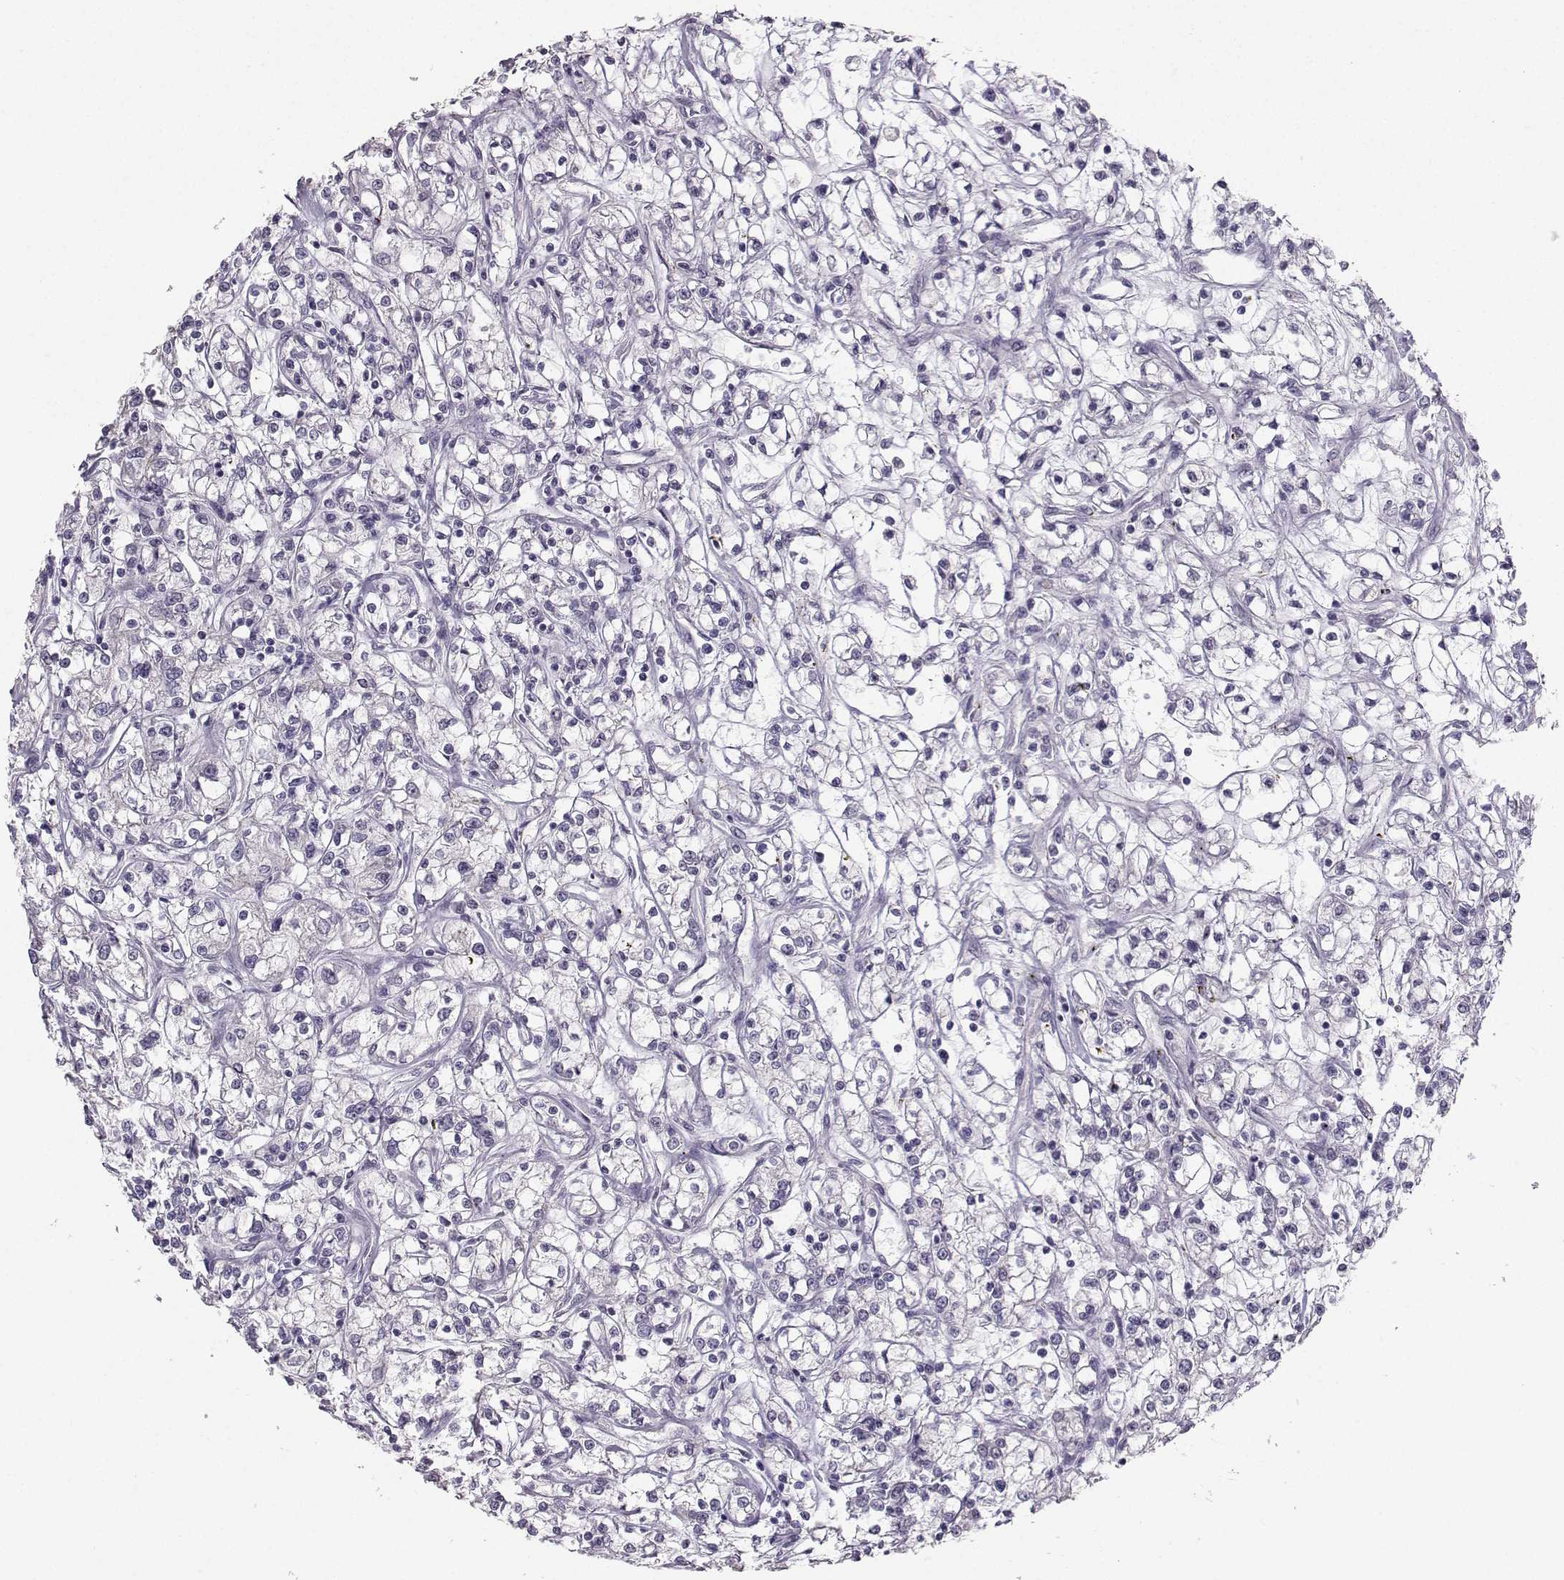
{"staining": {"intensity": "negative", "quantity": "none", "location": "none"}, "tissue": "renal cancer", "cell_type": "Tumor cells", "image_type": "cancer", "snomed": [{"axis": "morphology", "description": "Adenocarcinoma, NOS"}, {"axis": "topography", "description": "Kidney"}], "caption": "Immunohistochemistry (IHC) of human renal cancer (adenocarcinoma) reveals no staining in tumor cells. (DAB (3,3'-diaminobenzidine) immunohistochemistry with hematoxylin counter stain).", "gene": "PKP2", "patient": {"sex": "female", "age": 59}}